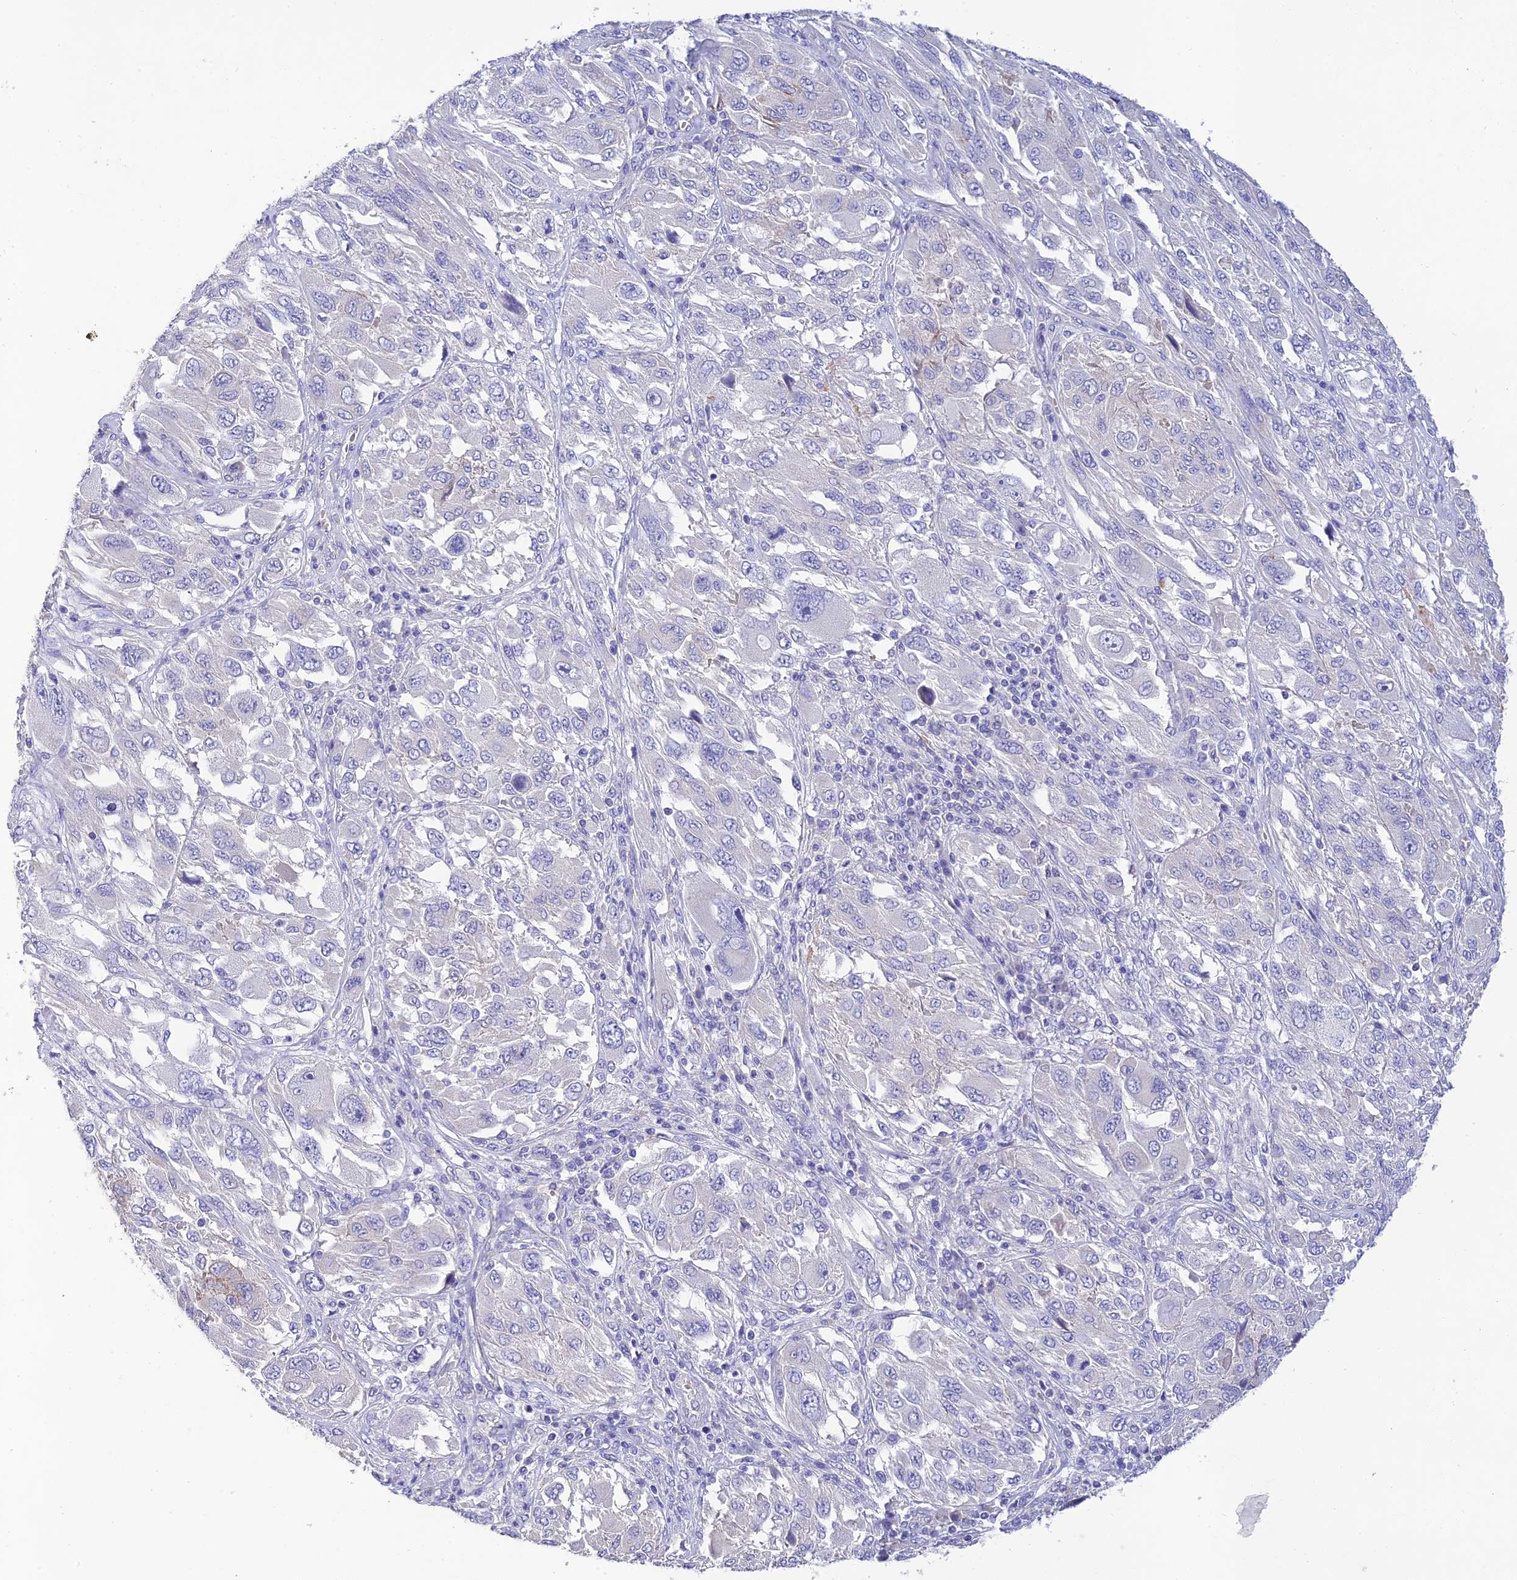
{"staining": {"intensity": "negative", "quantity": "none", "location": "none"}, "tissue": "melanoma", "cell_type": "Tumor cells", "image_type": "cancer", "snomed": [{"axis": "morphology", "description": "Malignant melanoma, NOS"}, {"axis": "topography", "description": "Skin"}], "caption": "Immunohistochemistry of human melanoma reveals no staining in tumor cells.", "gene": "MS4A5", "patient": {"sex": "female", "age": 91}}